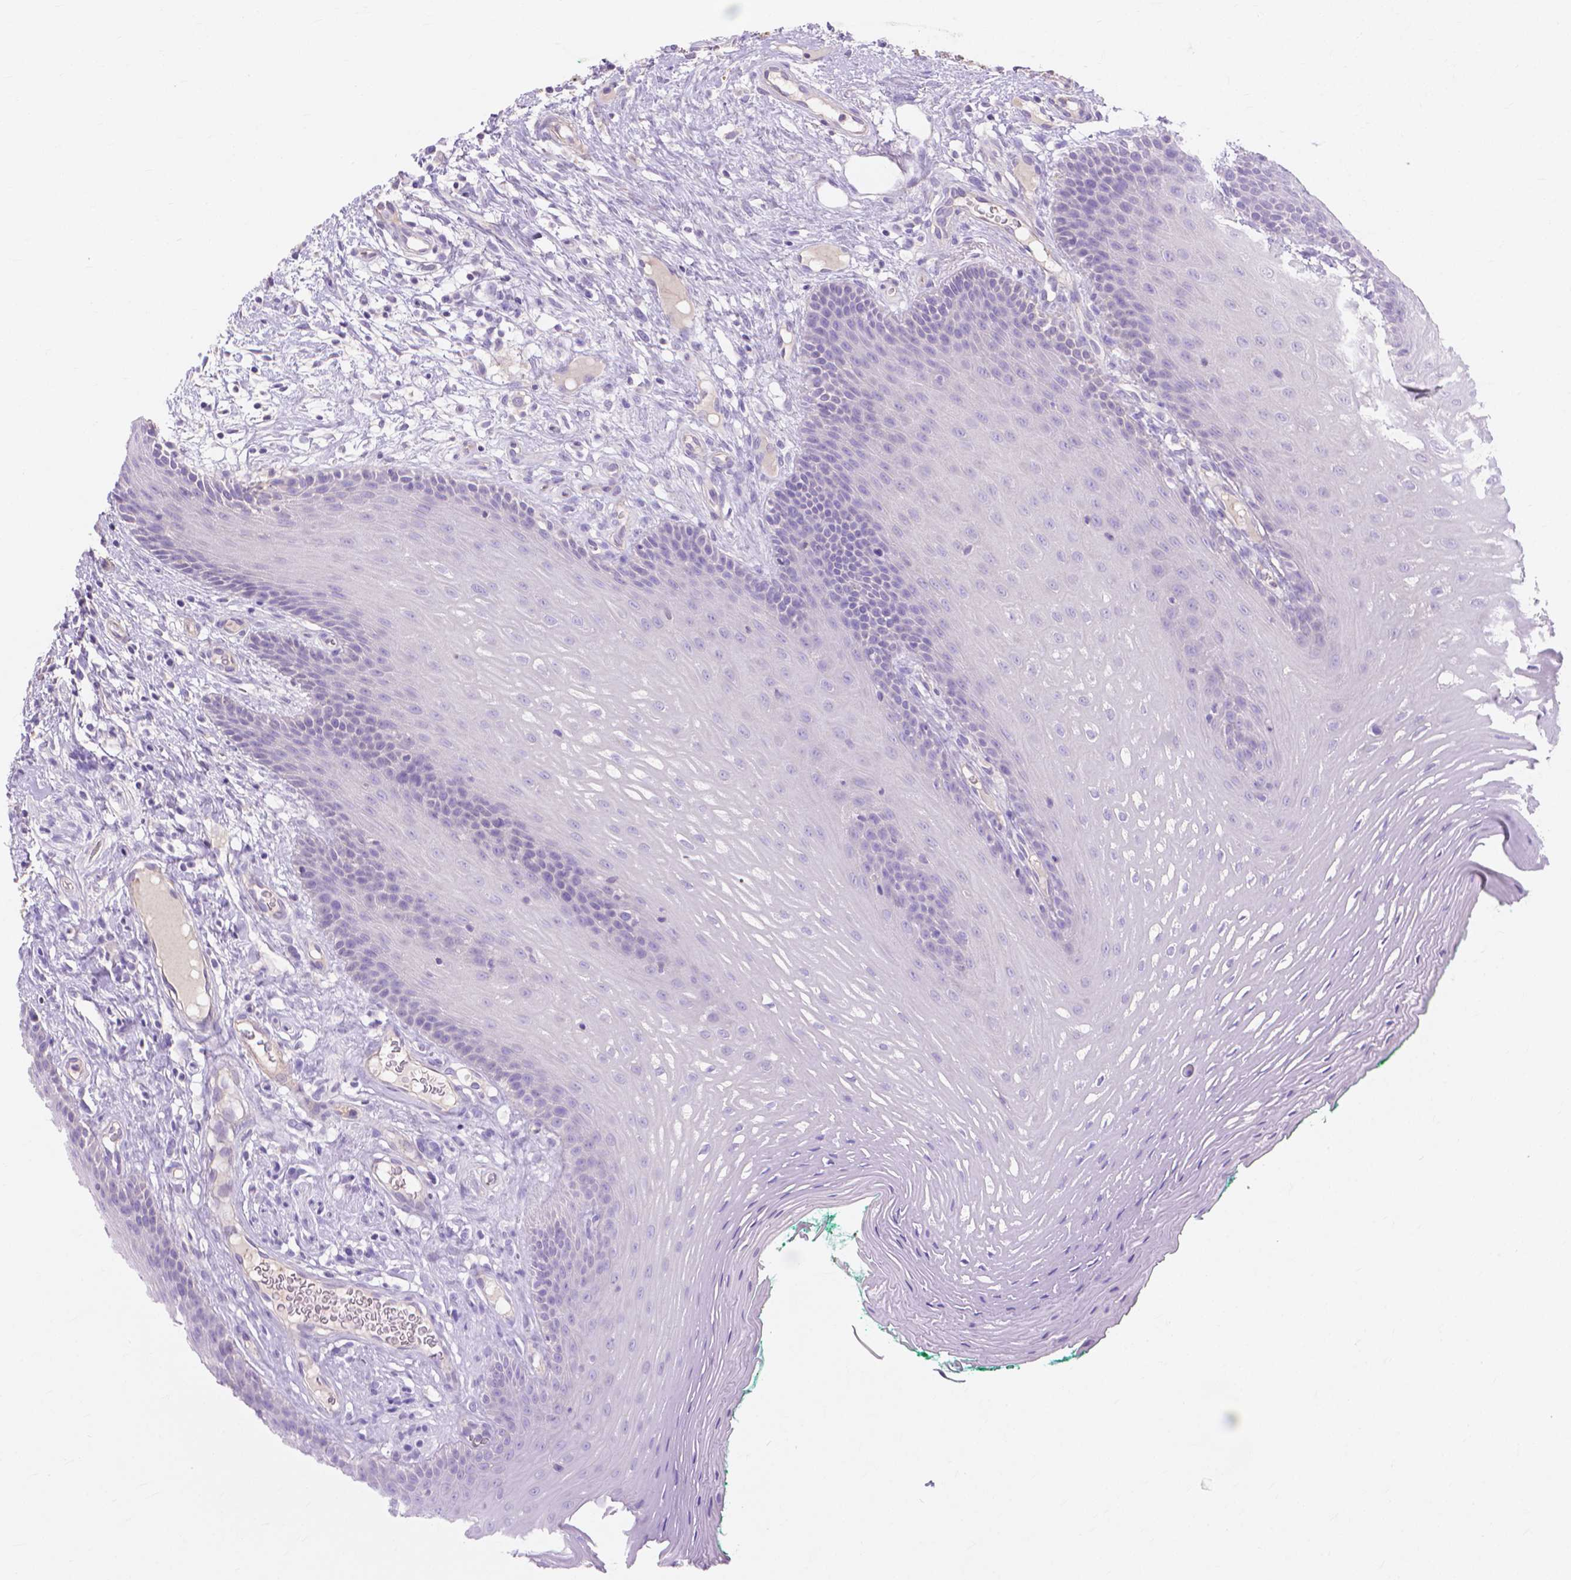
{"staining": {"intensity": "negative", "quantity": "none", "location": "none"}, "tissue": "oral mucosa", "cell_type": "Squamous epithelial cells", "image_type": "normal", "snomed": [{"axis": "morphology", "description": "Normal tissue, NOS"}, {"axis": "morphology", "description": "Squamous cell carcinoma, NOS"}, {"axis": "topography", "description": "Oral tissue"}, {"axis": "topography", "description": "Head-Neck"}], "caption": "Image shows no protein staining in squamous epithelial cells of normal oral mucosa.", "gene": "MBLAC1", "patient": {"sex": "male", "age": 78}}